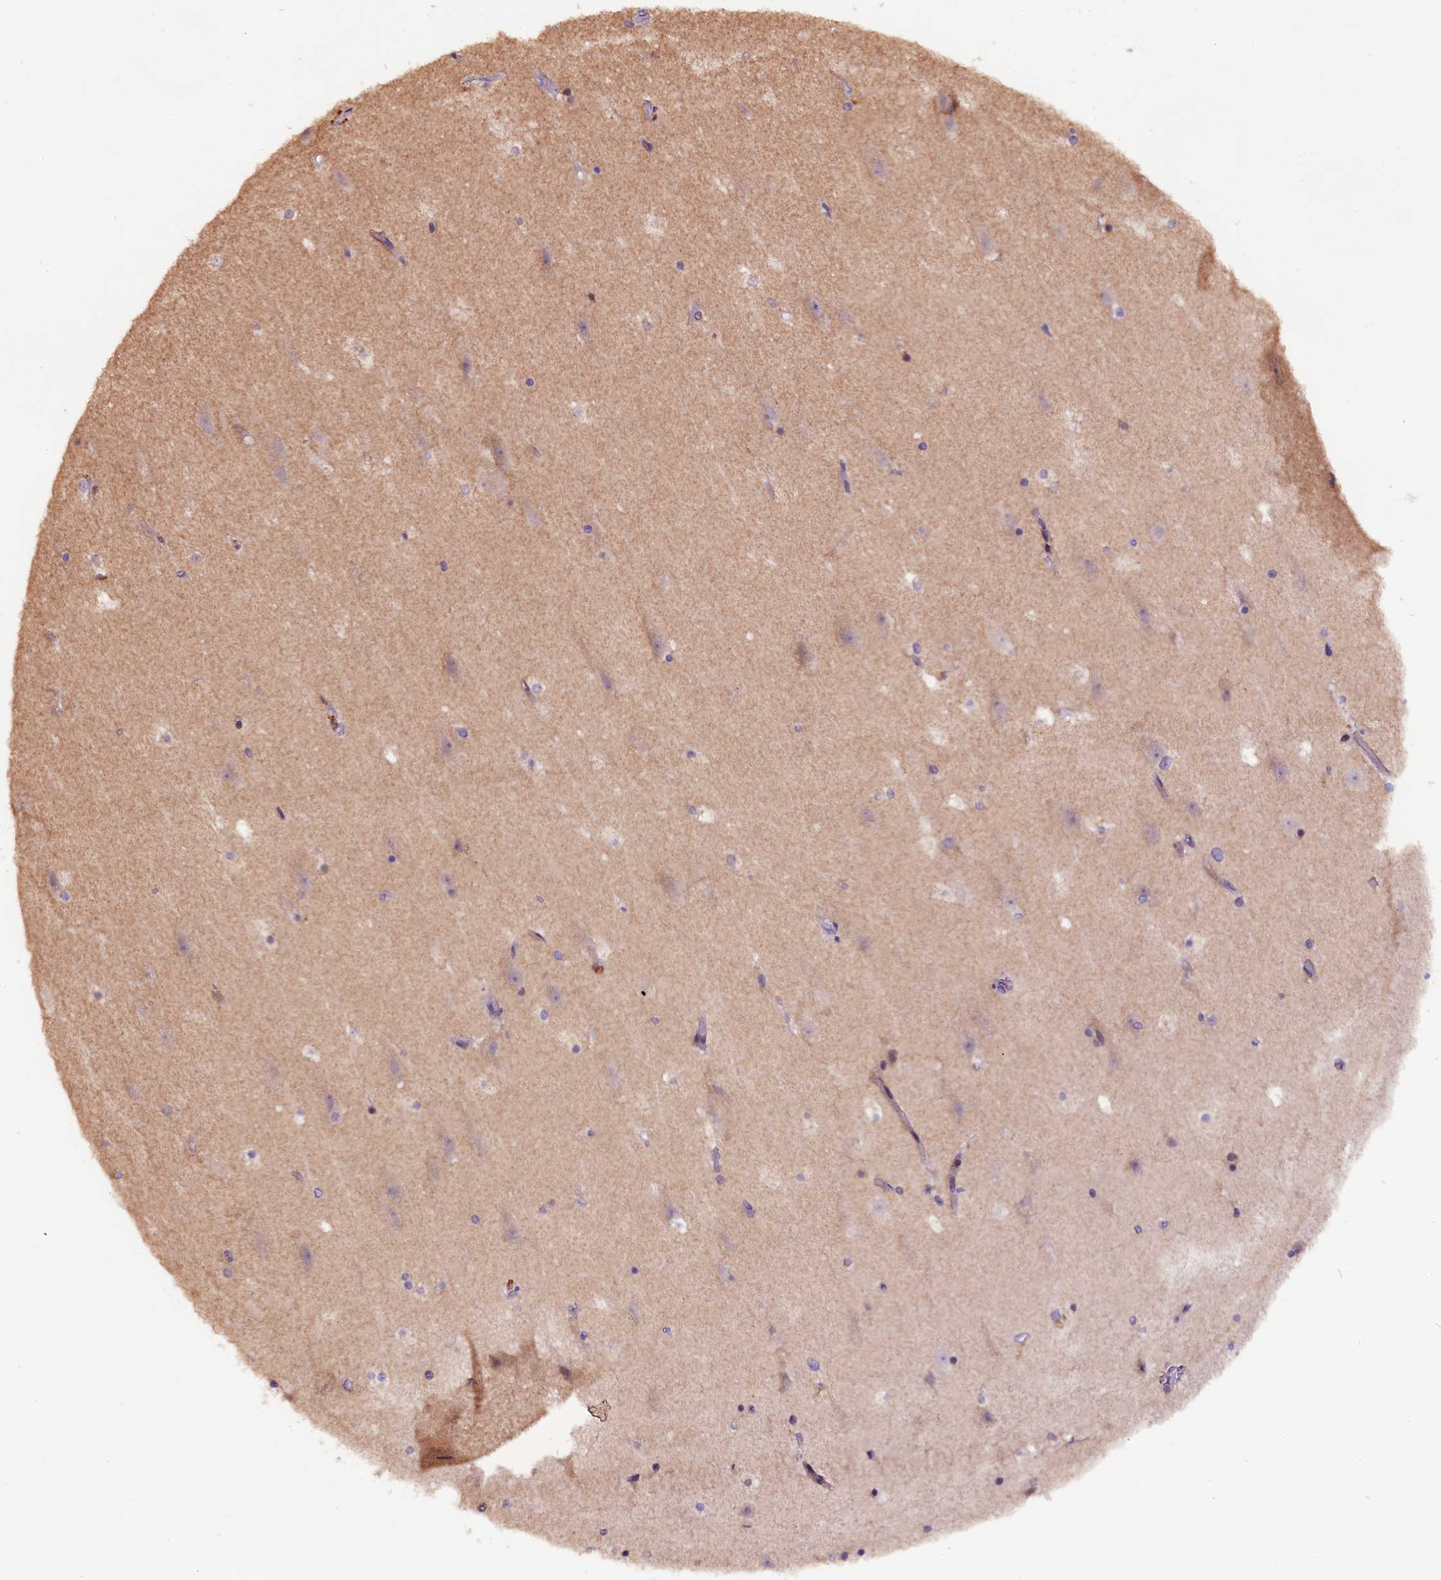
{"staining": {"intensity": "negative", "quantity": "none", "location": "none"}, "tissue": "hippocampus", "cell_type": "Glial cells", "image_type": "normal", "snomed": [{"axis": "morphology", "description": "Normal tissue, NOS"}, {"axis": "topography", "description": "Hippocampus"}], "caption": "High power microscopy image of an immunohistochemistry photomicrograph of unremarkable hippocampus, revealing no significant staining in glial cells.", "gene": "RPUSD2", "patient": {"sex": "female", "age": 52}}